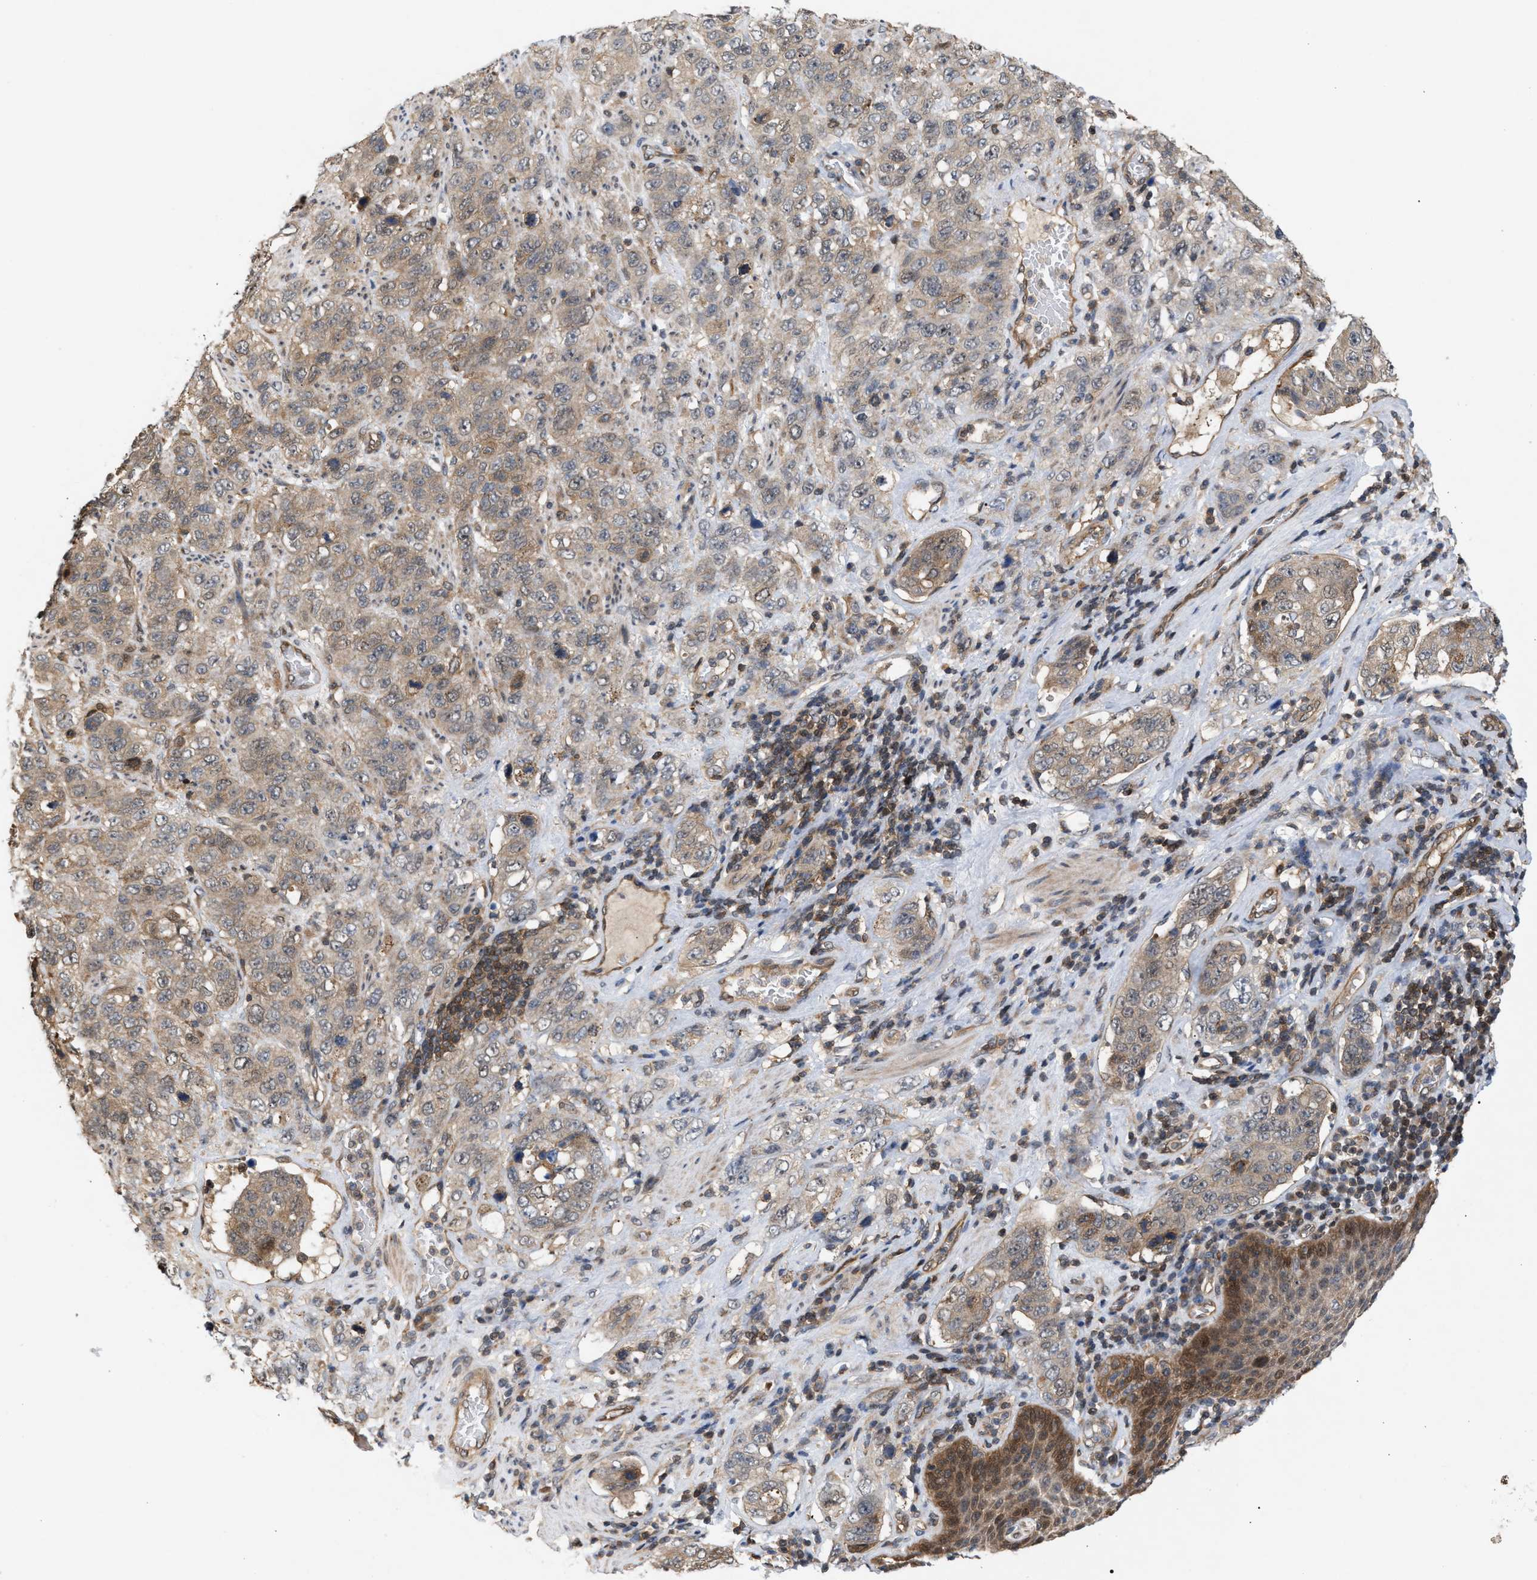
{"staining": {"intensity": "weak", "quantity": ">75%", "location": "cytoplasmic/membranous"}, "tissue": "stomach cancer", "cell_type": "Tumor cells", "image_type": "cancer", "snomed": [{"axis": "morphology", "description": "Adenocarcinoma, NOS"}, {"axis": "topography", "description": "Stomach"}], "caption": "A high-resolution image shows immunohistochemistry staining of stomach cancer, which exhibits weak cytoplasmic/membranous expression in approximately >75% of tumor cells.", "gene": "GLOD4", "patient": {"sex": "male", "age": 48}}